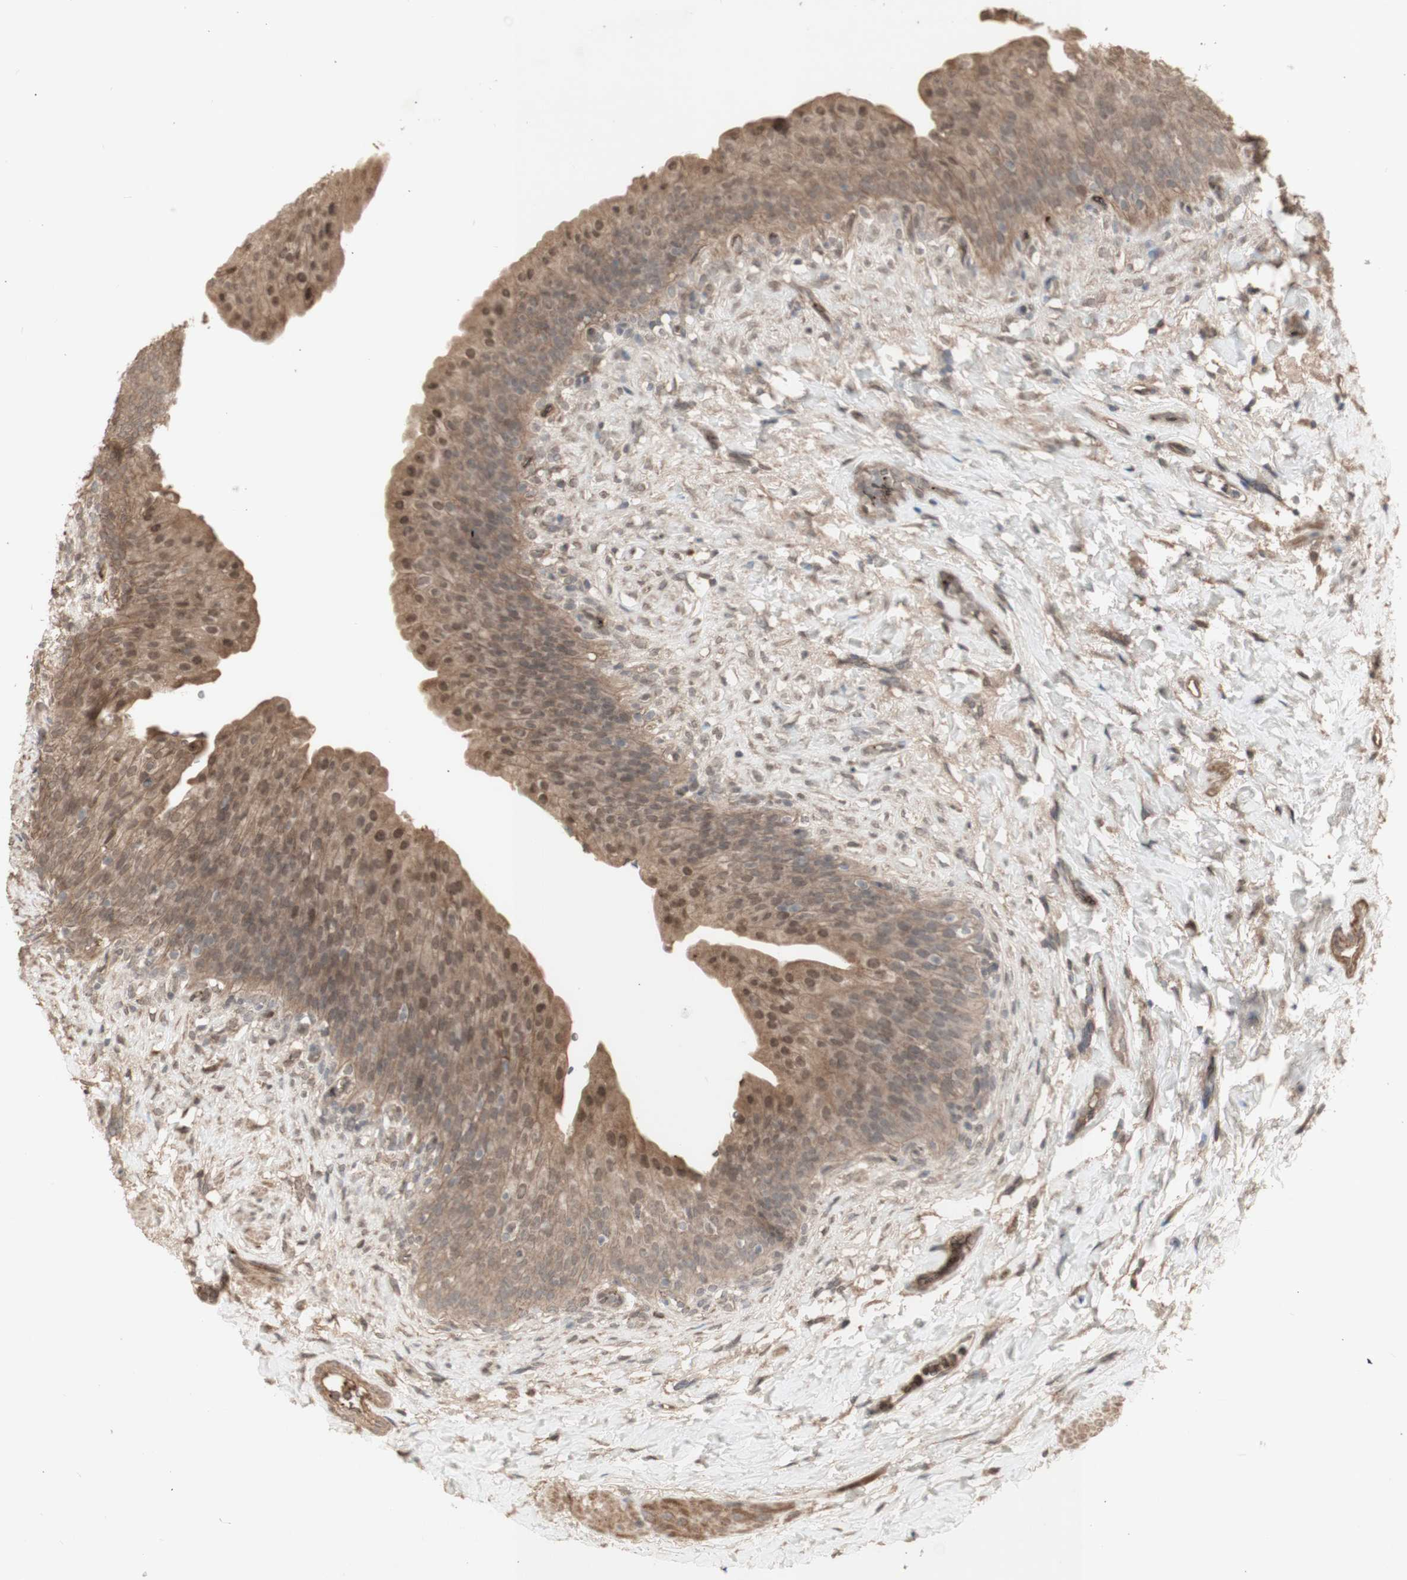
{"staining": {"intensity": "moderate", "quantity": ">75%", "location": "cytoplasmic/membranous,nuclear"}, "tissue": "urinary bladder", "cell_type": "Urothelial cells", "image_type": "normal", "snomed": [{"axis": "morphology", "description": "Normal tissue, NOS"}, {"axis": "topography", "description": "Urinary bladder"}], "caption": "The photomicrograph shows immunohistochemical staining of benign urinary bladder. There is moderate cytoplasmic/membranous,nuclear positivity is seen in approximately >75% of urothelial cells. The protein of interest is shown in brown color, while the nuclei are stained blue.", "gene": "ALOX12", "patient": {"sex": "female", "age": 79}}